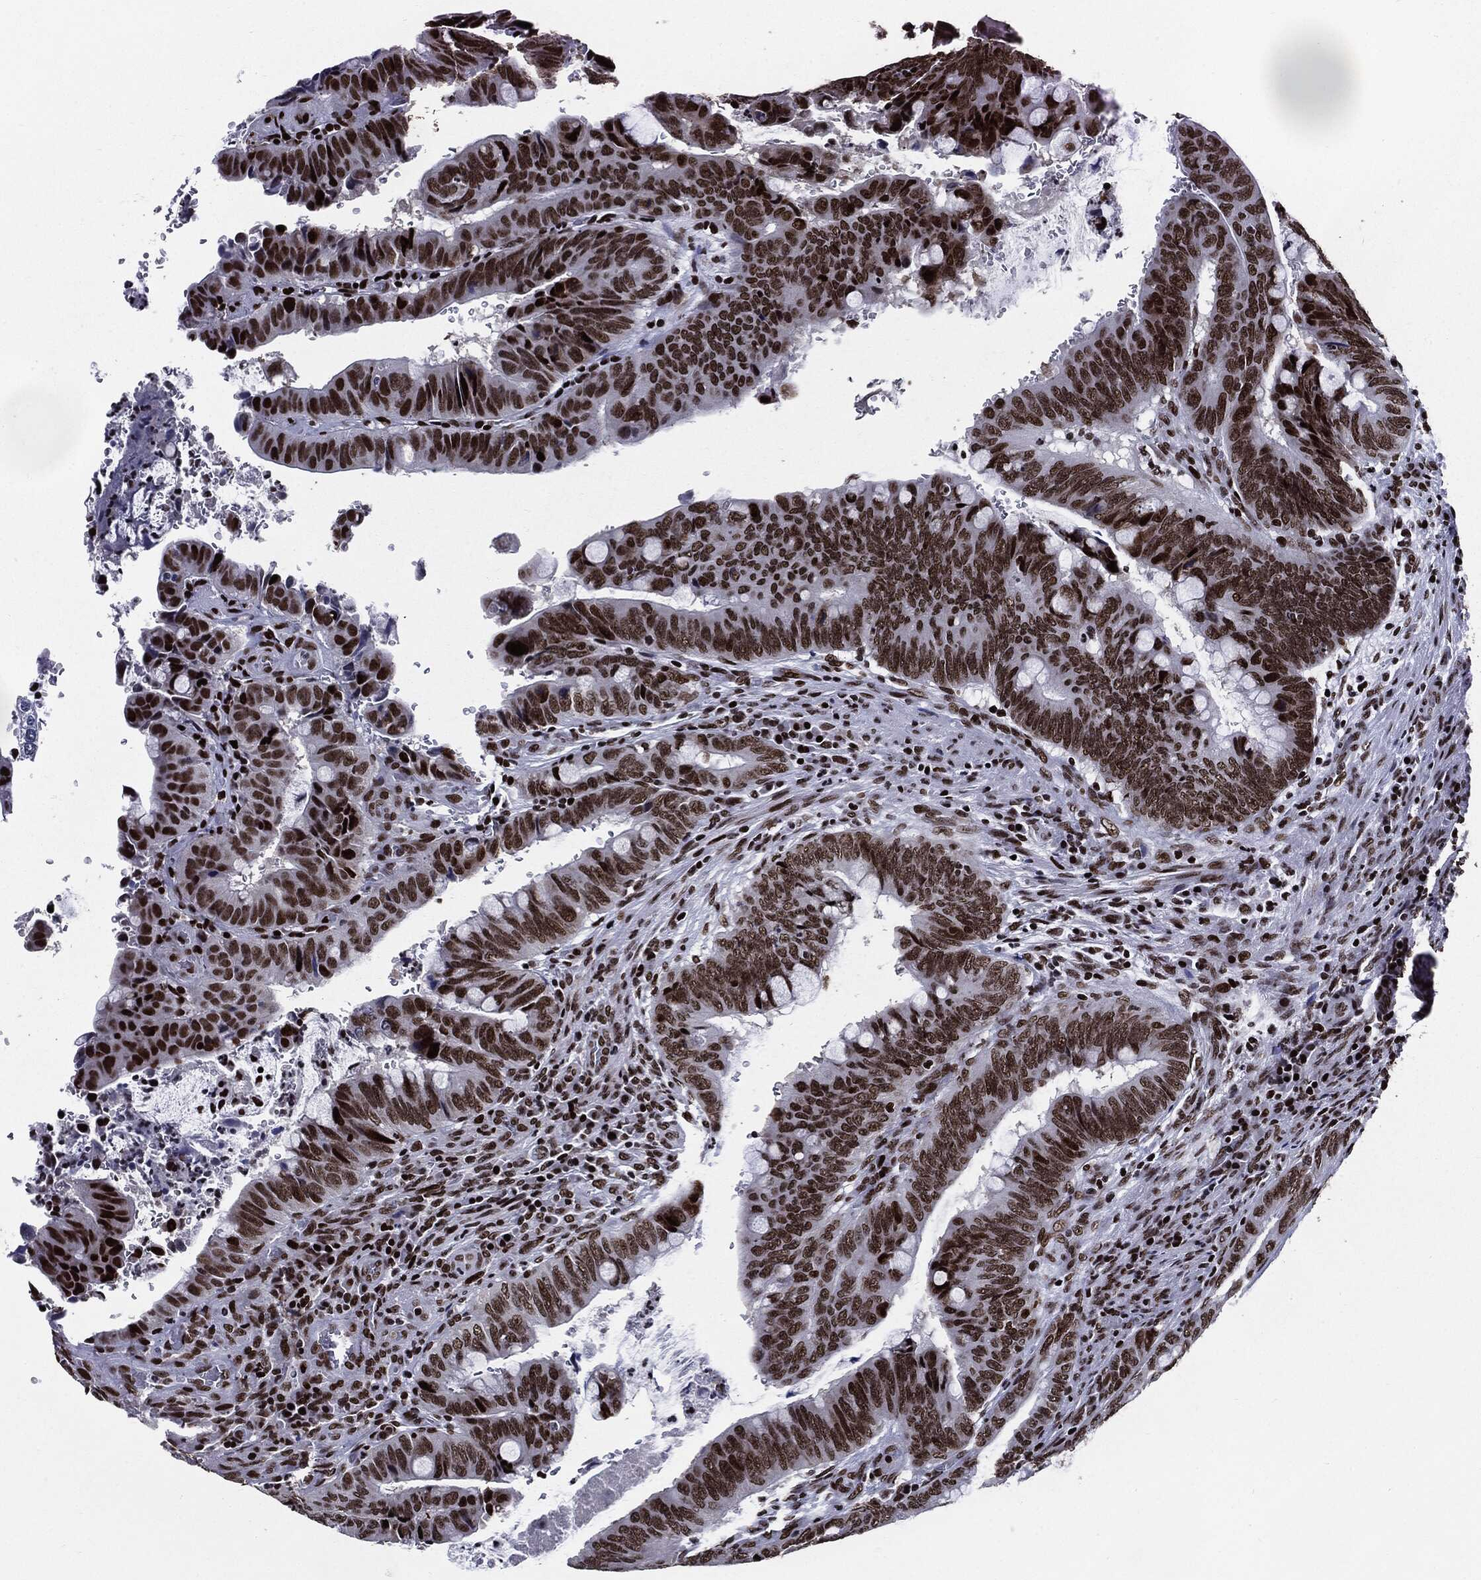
{"staining": {"intensity": "strong", "quantity": ">75%", "location": "nuclear"}, "tissue": "colorectal cancer", "cell_type": "Tumor cells", "image_type": "cancer", "snomed": [{"axis": "morphology", "description": "Normal tissue, NOS"}, {"axis": "morphology", "description": "Adenocarcinoma, NOS"}, {"axis": "topography", "description": "Rectum"}, {"axis": "topography", "description": "Peripheral nerve tissue"}], "caption": "High-power microscopy captured an immunohistochemistry image of colorectal cancer, revealing strong nuclear positivity in approximately >75% of tumor cells. (DAB IHC, brown staining for protein, blue staining for nuclei).", "gene": "ZFP91", "patient": {"sex": "male", "age": 92}}